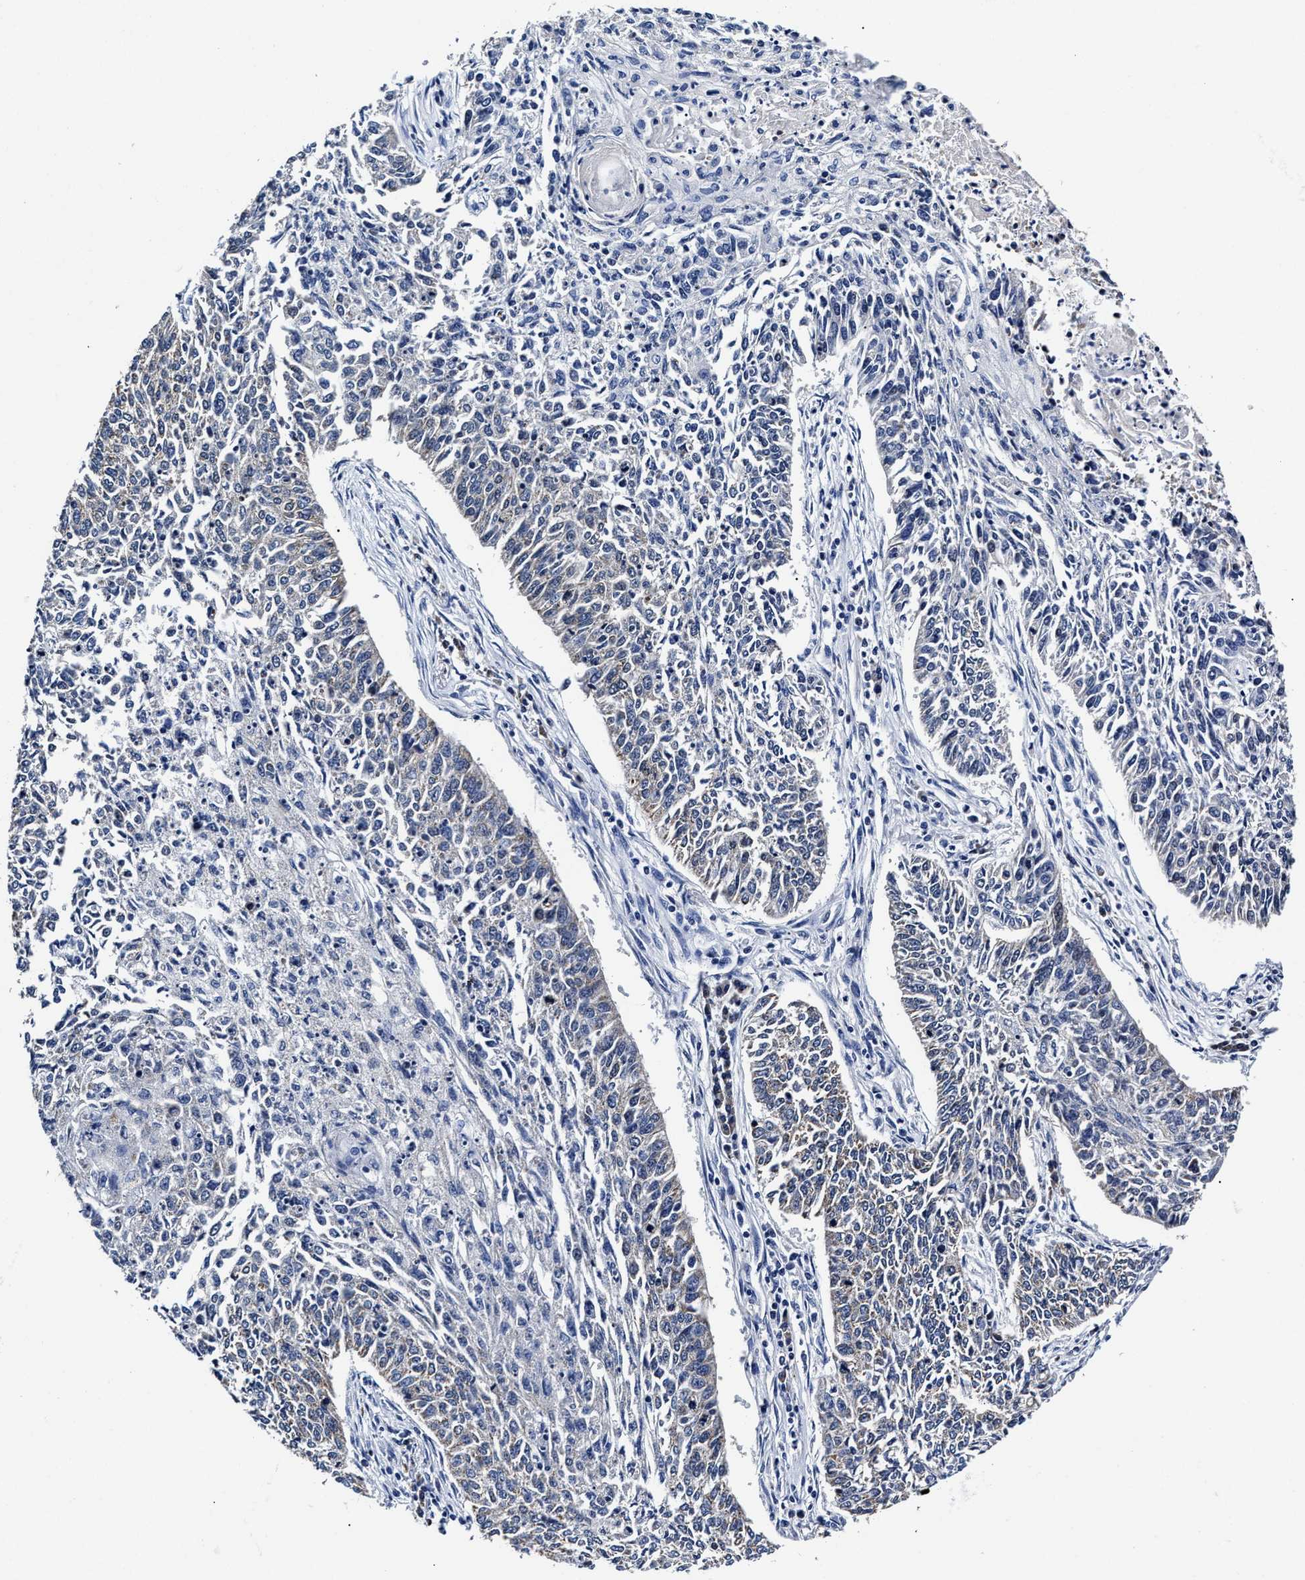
{"staining": {"intensity": "weak", "quantity": "<25%", "location": "cytoplasmic/membranous"}, "tissue": "lung cancer", "cell_type": "Tumor cells", "image_type": "cancer", "snomed": [{"axis": "morphology", "description": "Normal tissue, NOS"}, {"axis": "morphology", "description": "Squamous cell carcinoma, NOS"}, {"axis": "topography", "description": "Cartilage tissue"}, {"axis": "topography", "description": "Bronchus"}, {"axis": "topography", "description": "Lung"}], "caption": "This micrograph is of lung cancer (squamous cell carcinoma) stained with IHC to label a protein in brown with the nuclei are counter-stained blue. There is no staining in tumor cells.", "gene": "HINT2", "patient": {"sex": "female", "age": 49}}